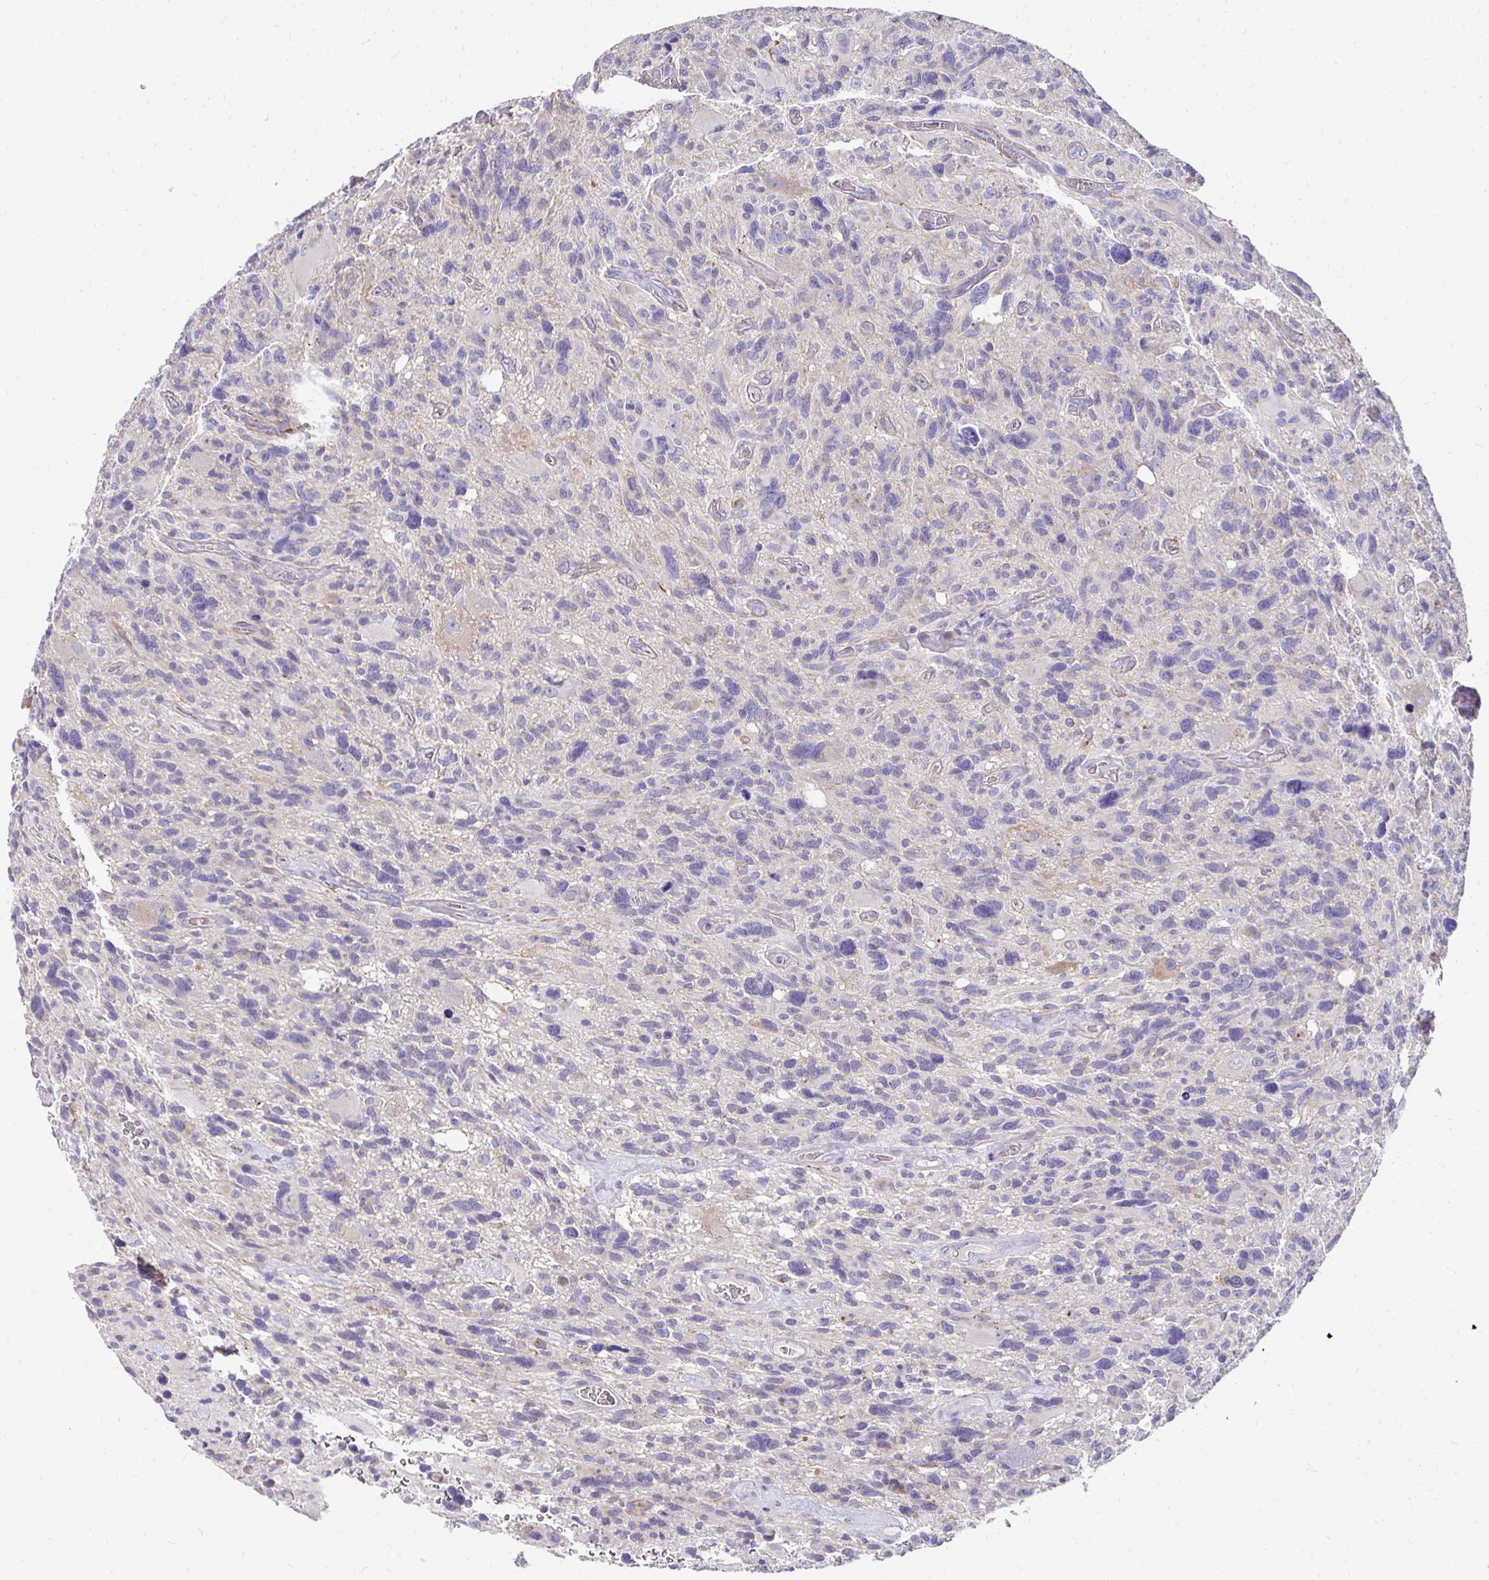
{"staining": {"intensity": "negative", "quantity": "none", "location": "none"}, "tissue": "glioma", "cell_type": "Tumor cells", "image_type": "cancer", "snomed": [{"axis": "morphology", "description": "Glioma, malignant, High grade"}, {"axis": "topography", "description": "Brain"}], "caption": "This is an immunohistochemistry photomicrograph of human glioma. There is no positivity in tumor cells.", "gene": "AKAP6", "patient": {"sex": "male", "age": 49}}